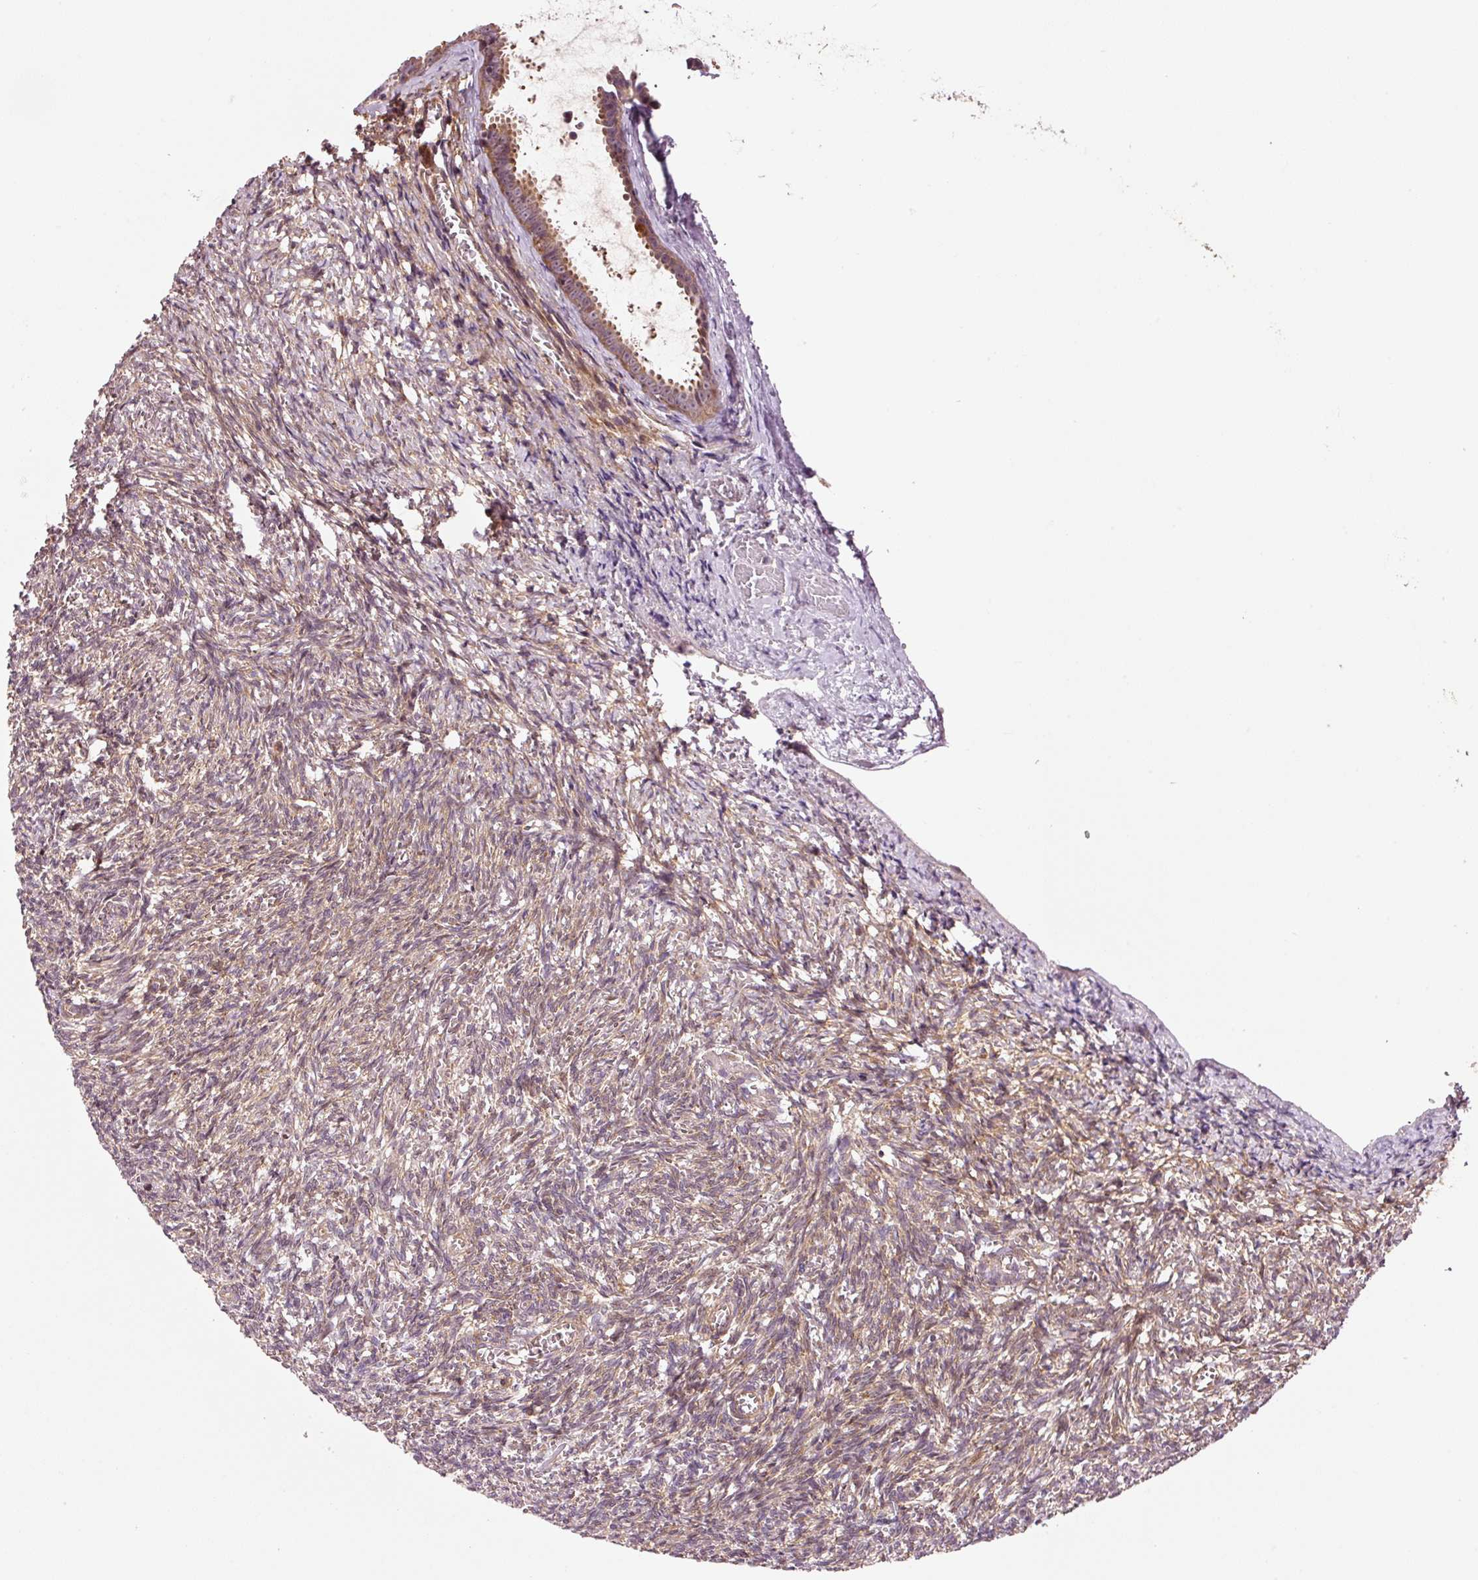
{"staining": {"intensity": "moderate", "quantity": ">75%", "location": "cytoplasmic/membranous"}, "tissue": "ovary", "cell_type": "Follicle cells", "image_type": "normal", "snomed": [{"axis": "morphology", "description": "Normal tissue, NOS"}, {"axis": "topography", "description": "Ovary"}], "caption": "Immunohistochemistry (IHC) histopathology image of unremarkable ovary: ovary stained using immunohistochemistry displays medium levels of moderate protein expression localized specifically in the cytoplasmic/membranous of follicle cells, appearing as a cytoplasmic/membranous brown color.", "gene": "OXER1", "patient": {"sex": "female", "age": 67}}